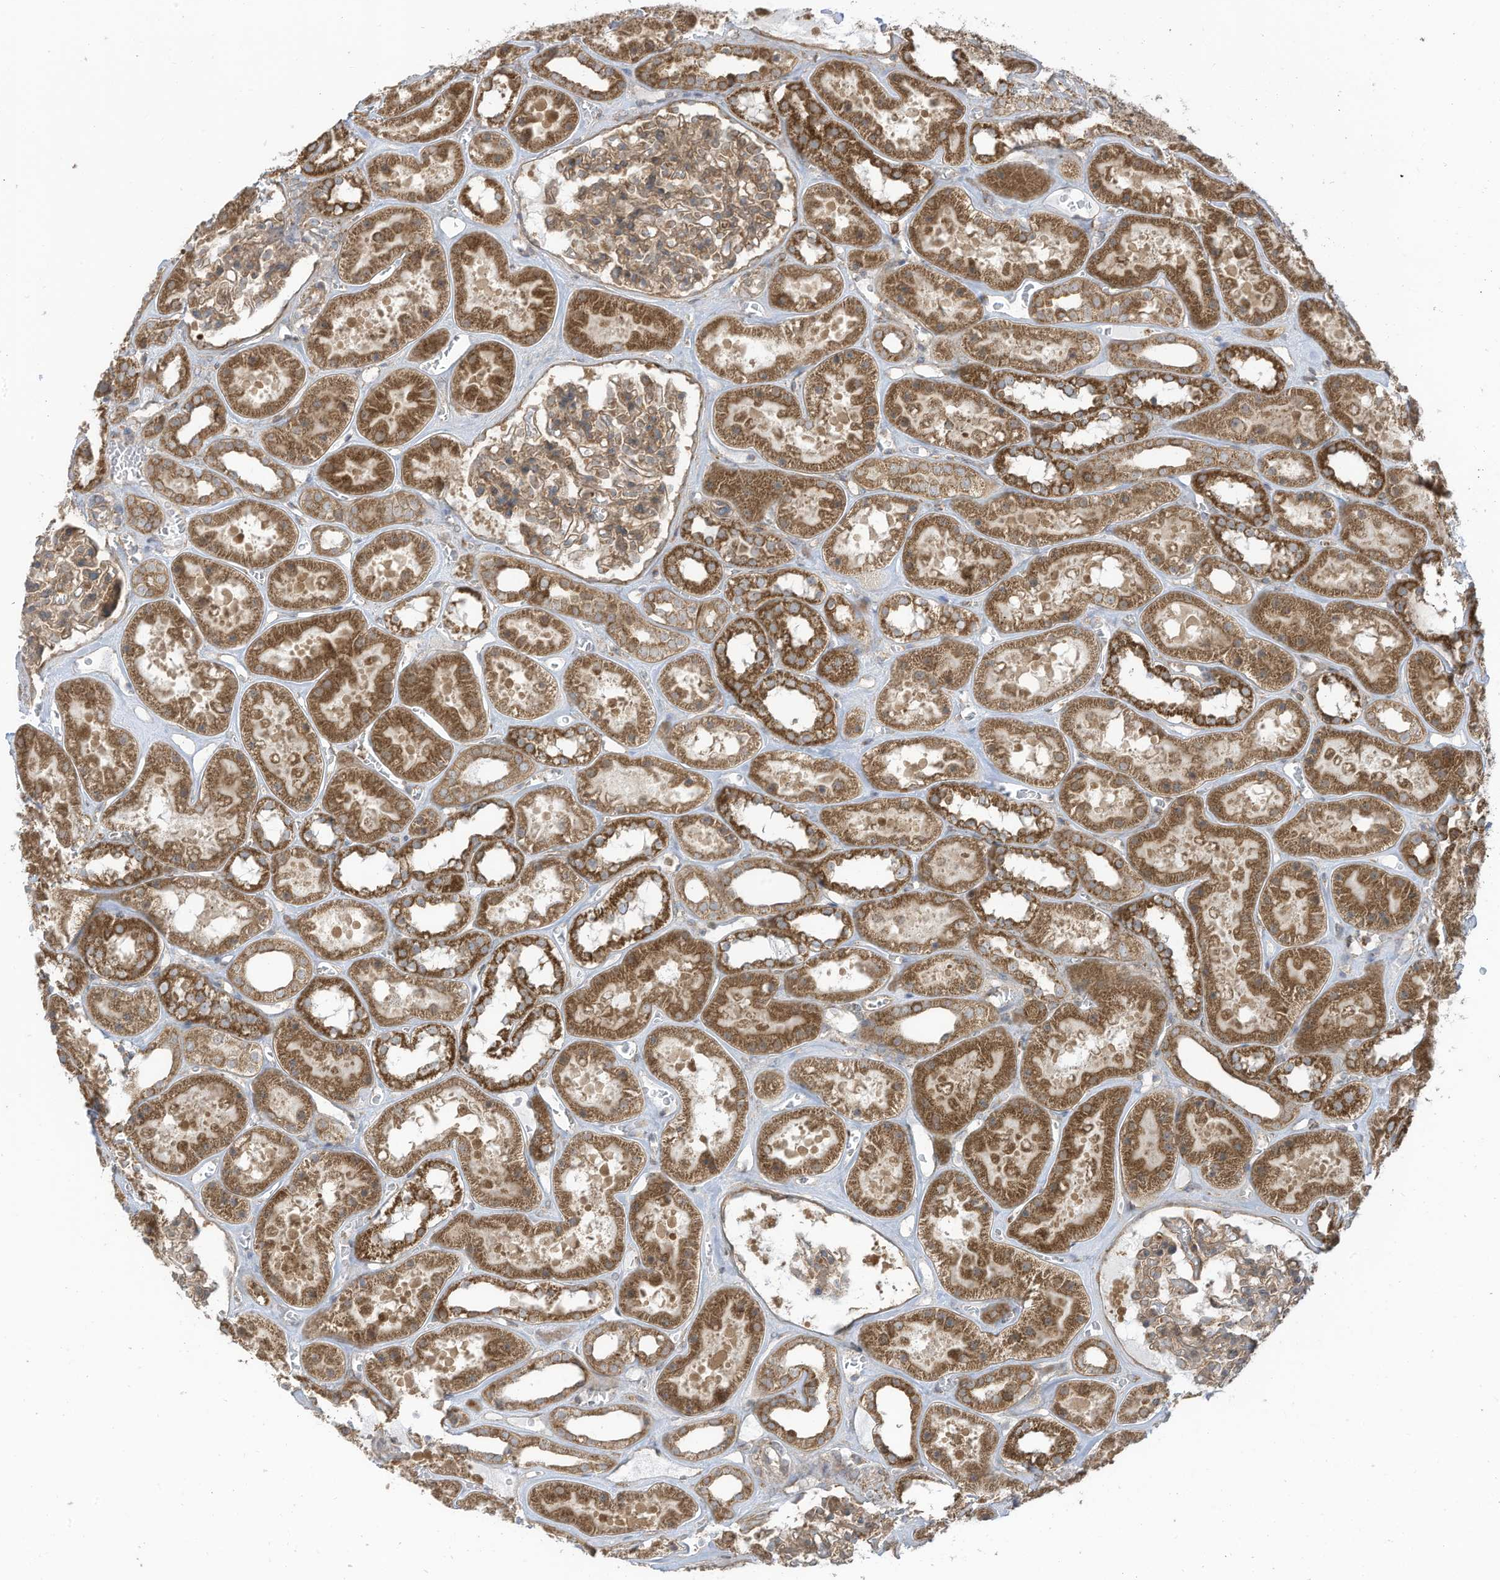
{"staining": {"intensity": "moderate", "quantity": ">75%", "location": "cytoplasmic/membranous"}, "tissue": "kidney", "cell_type": "Cells in glomeruli", "image_type": "normal", "snomed": [{"axis": "morphology", "description": "Normal tissue, NOS"}, {"axis": "topography", "description": "Kidney"}], "caption": "High-power microscopy captured an immunohistochemistry (IHC) photomicrograph of unremarkable kidney, revealing moderate cytoplasmic/membranous positivity in about >75% of cells in glomeruli.", "gene": "REPS1", "patient": {"sex": "female", "age": 41}}